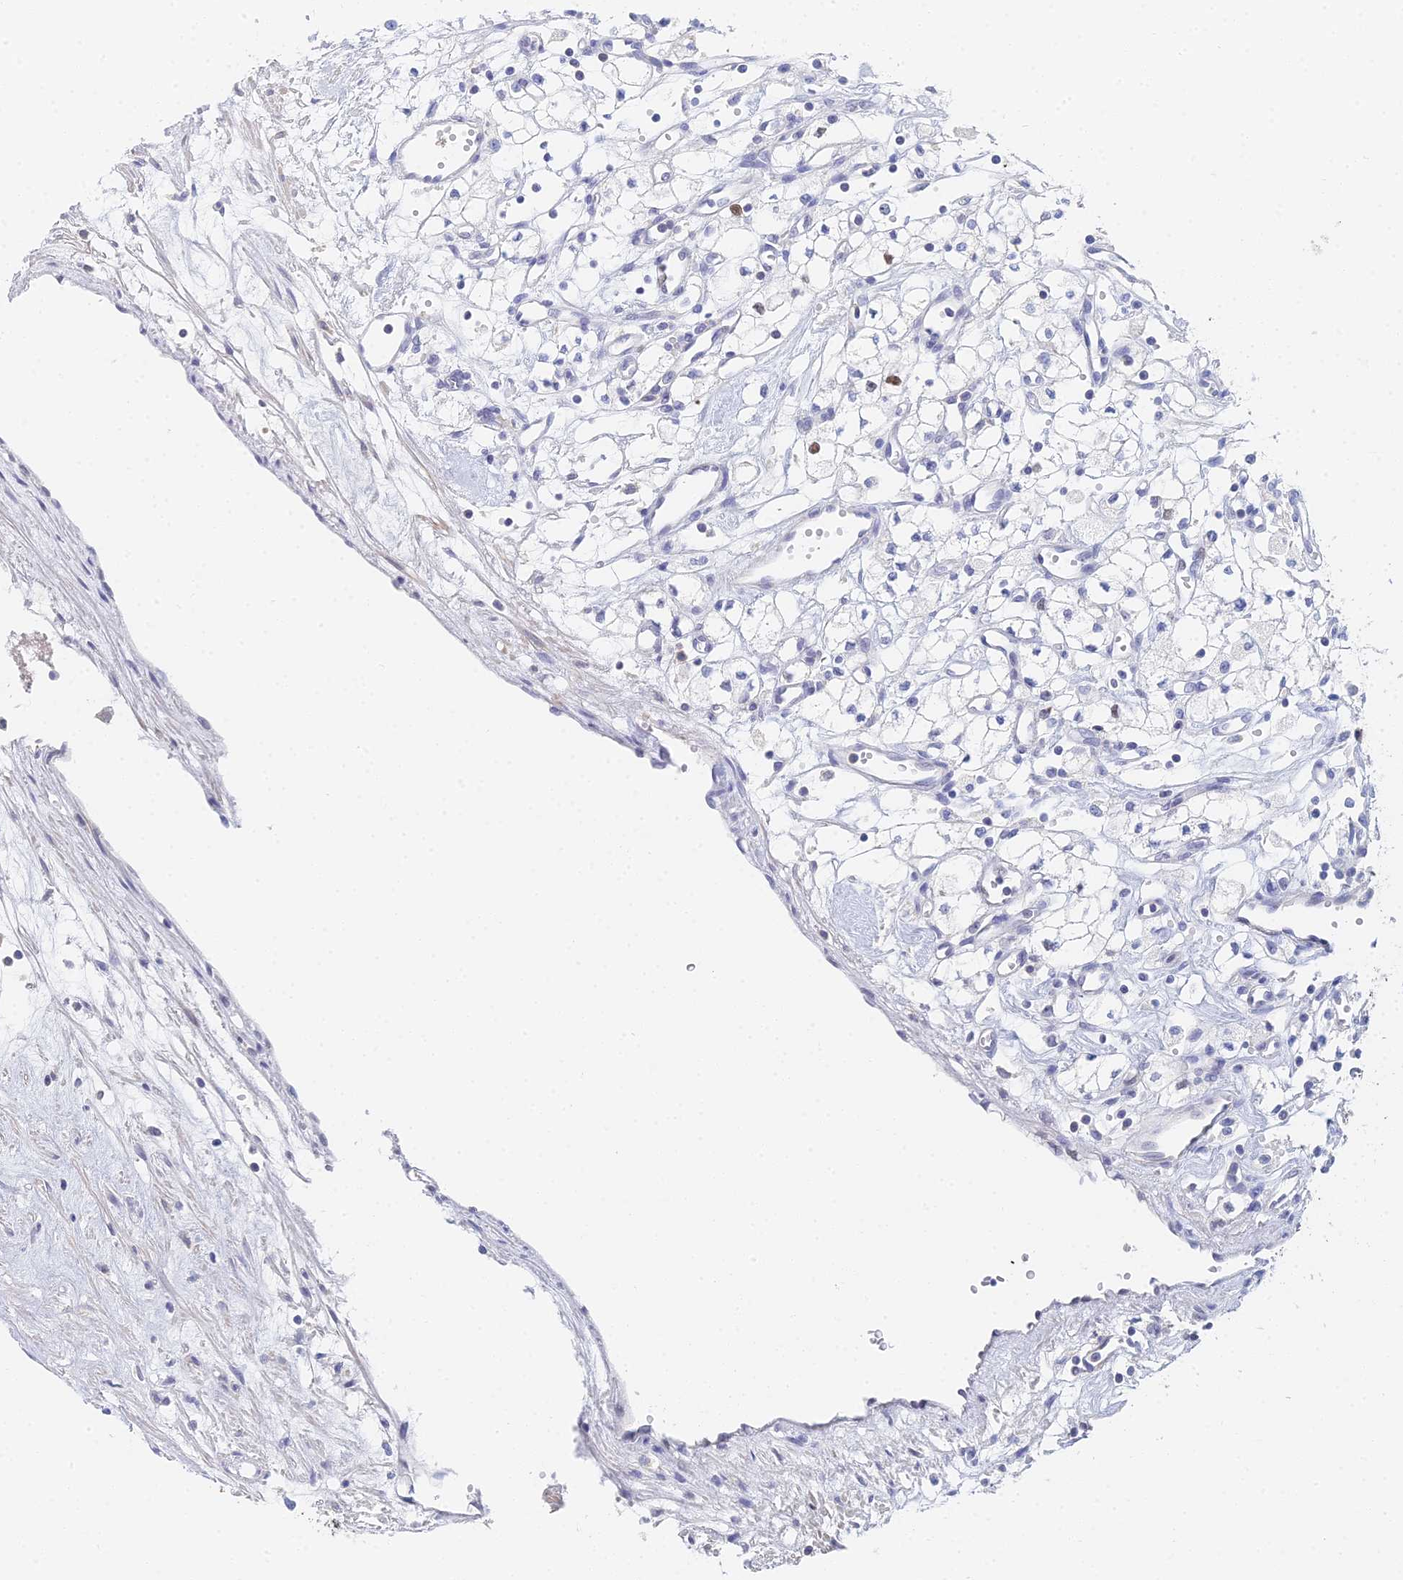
{"staining": {"intensity": "moderate", "quantity": "<25%", "location": "nuclear"}, "tissue": "renal cancer", "cell_type": "Tumor cells", "image_type": "cancer", "snomed": [{"axis": "morphology", "description": "Adenocarcinoma, NOS"}, {"axis": "topography", "description": "Kidney"}], "caption": "Renal cancer stained with a brown dye demonstrates moderate nuclear positive expression in approximately <25% of tumor cells.", "gene": "MCM2", "patient": {"sex": "male", "age": 59}}